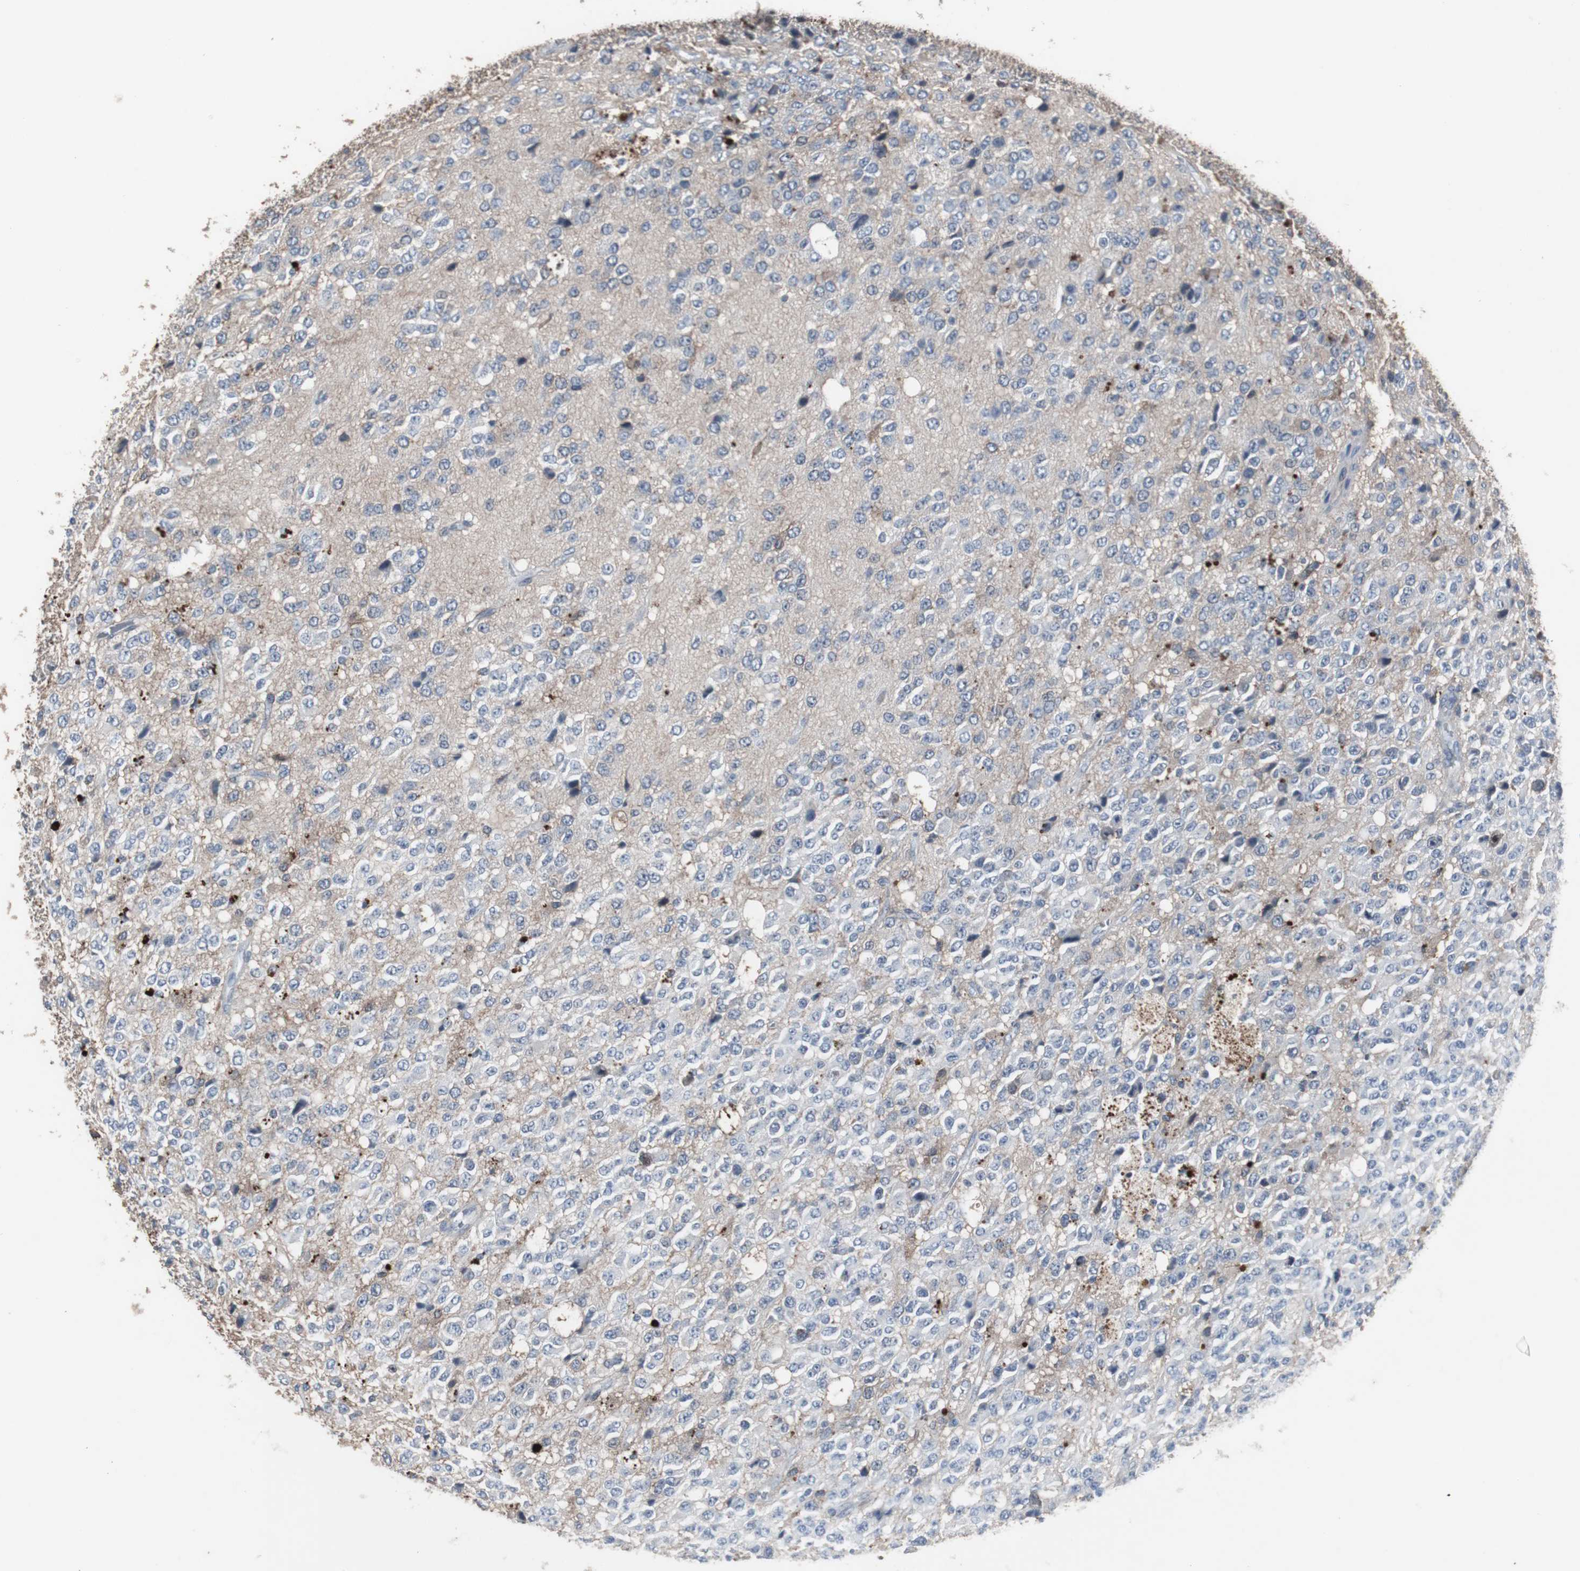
{"staining": {"intensity": "weak", "quantity": "25%-75%", "location": "cytoplasmic/membranous"}, "tissue": "glioma", "cell_type": "Tumor cells", "image_type": "cancer", "snomed": [{"axis": "morphology", "description": "Glioma, malignant, High grade"}, {"axis": "topography", "description": "pancreas cauda"}], "caption": "Approximately 25%-75% of tumor cells in human glioma show weak cytoplasmic/membranous protein positivity as visualized by brown immunohistochemical staining.", "gene": "ACAA1", "patient": {"sex": "male", "age": 60}}